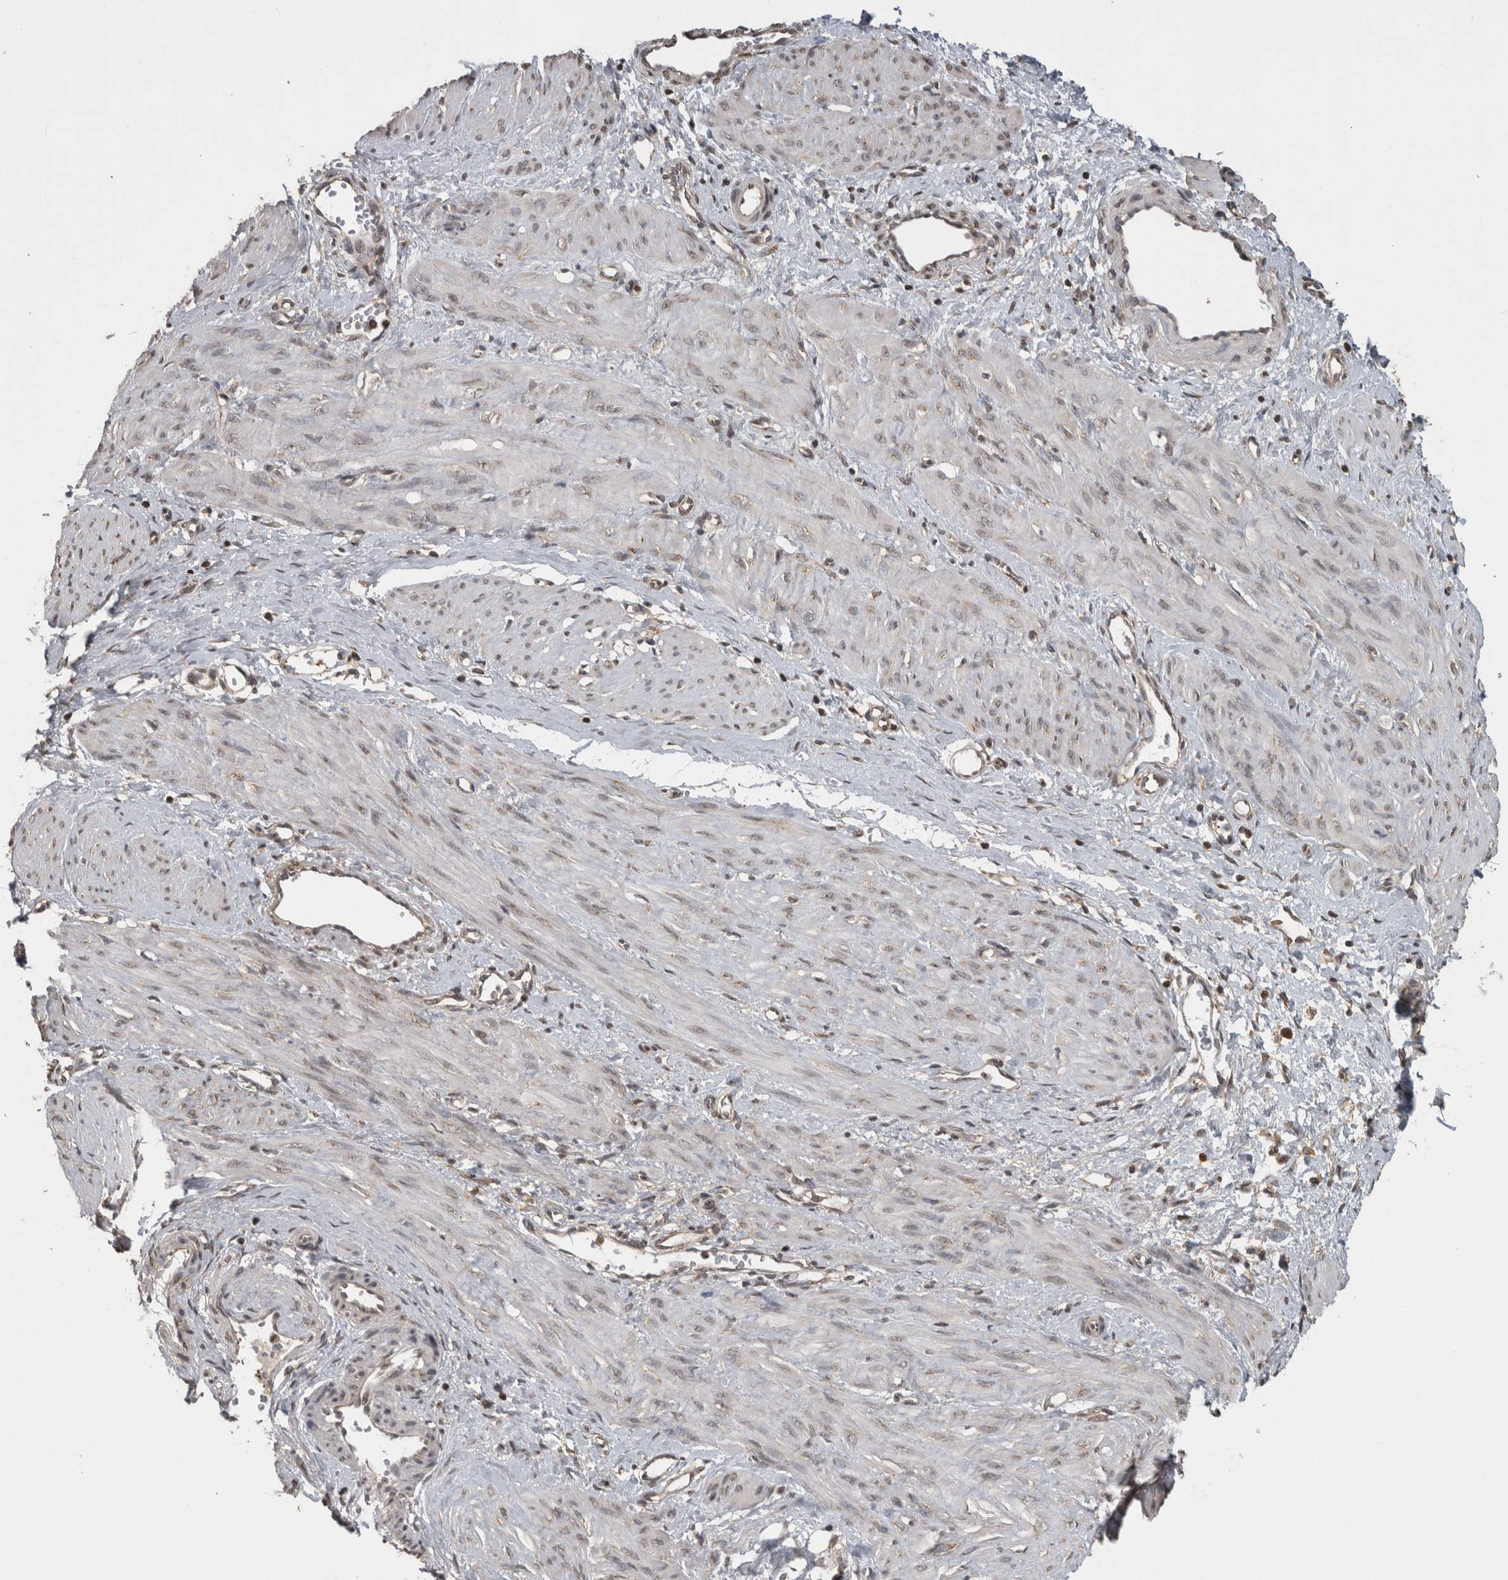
{"staining": {"intensity": "weak", "quantity": "<25%", "location": "cytoplasmic/membranous"}, "tissue": "smooth muscle", "cell_type": "Smooth muscle cells", "image_type": "normal", "snomed": [{"axis": "morphology", "description": "Normal tissue, NOS"}, {"axis": "topography", "description": "Endometrium"}], "caption": "Immunohistochemical staining of normal human smooth muscle displays no significant staining in smooth muscle cells. The staining was performed using DAB to visualize the protein expression in brown, while the nuclei were stained in blue with hematoxylin (Magnification: 20x).", "gene": "ATXN2", "patient": {"sex": "female", "age": 33}}